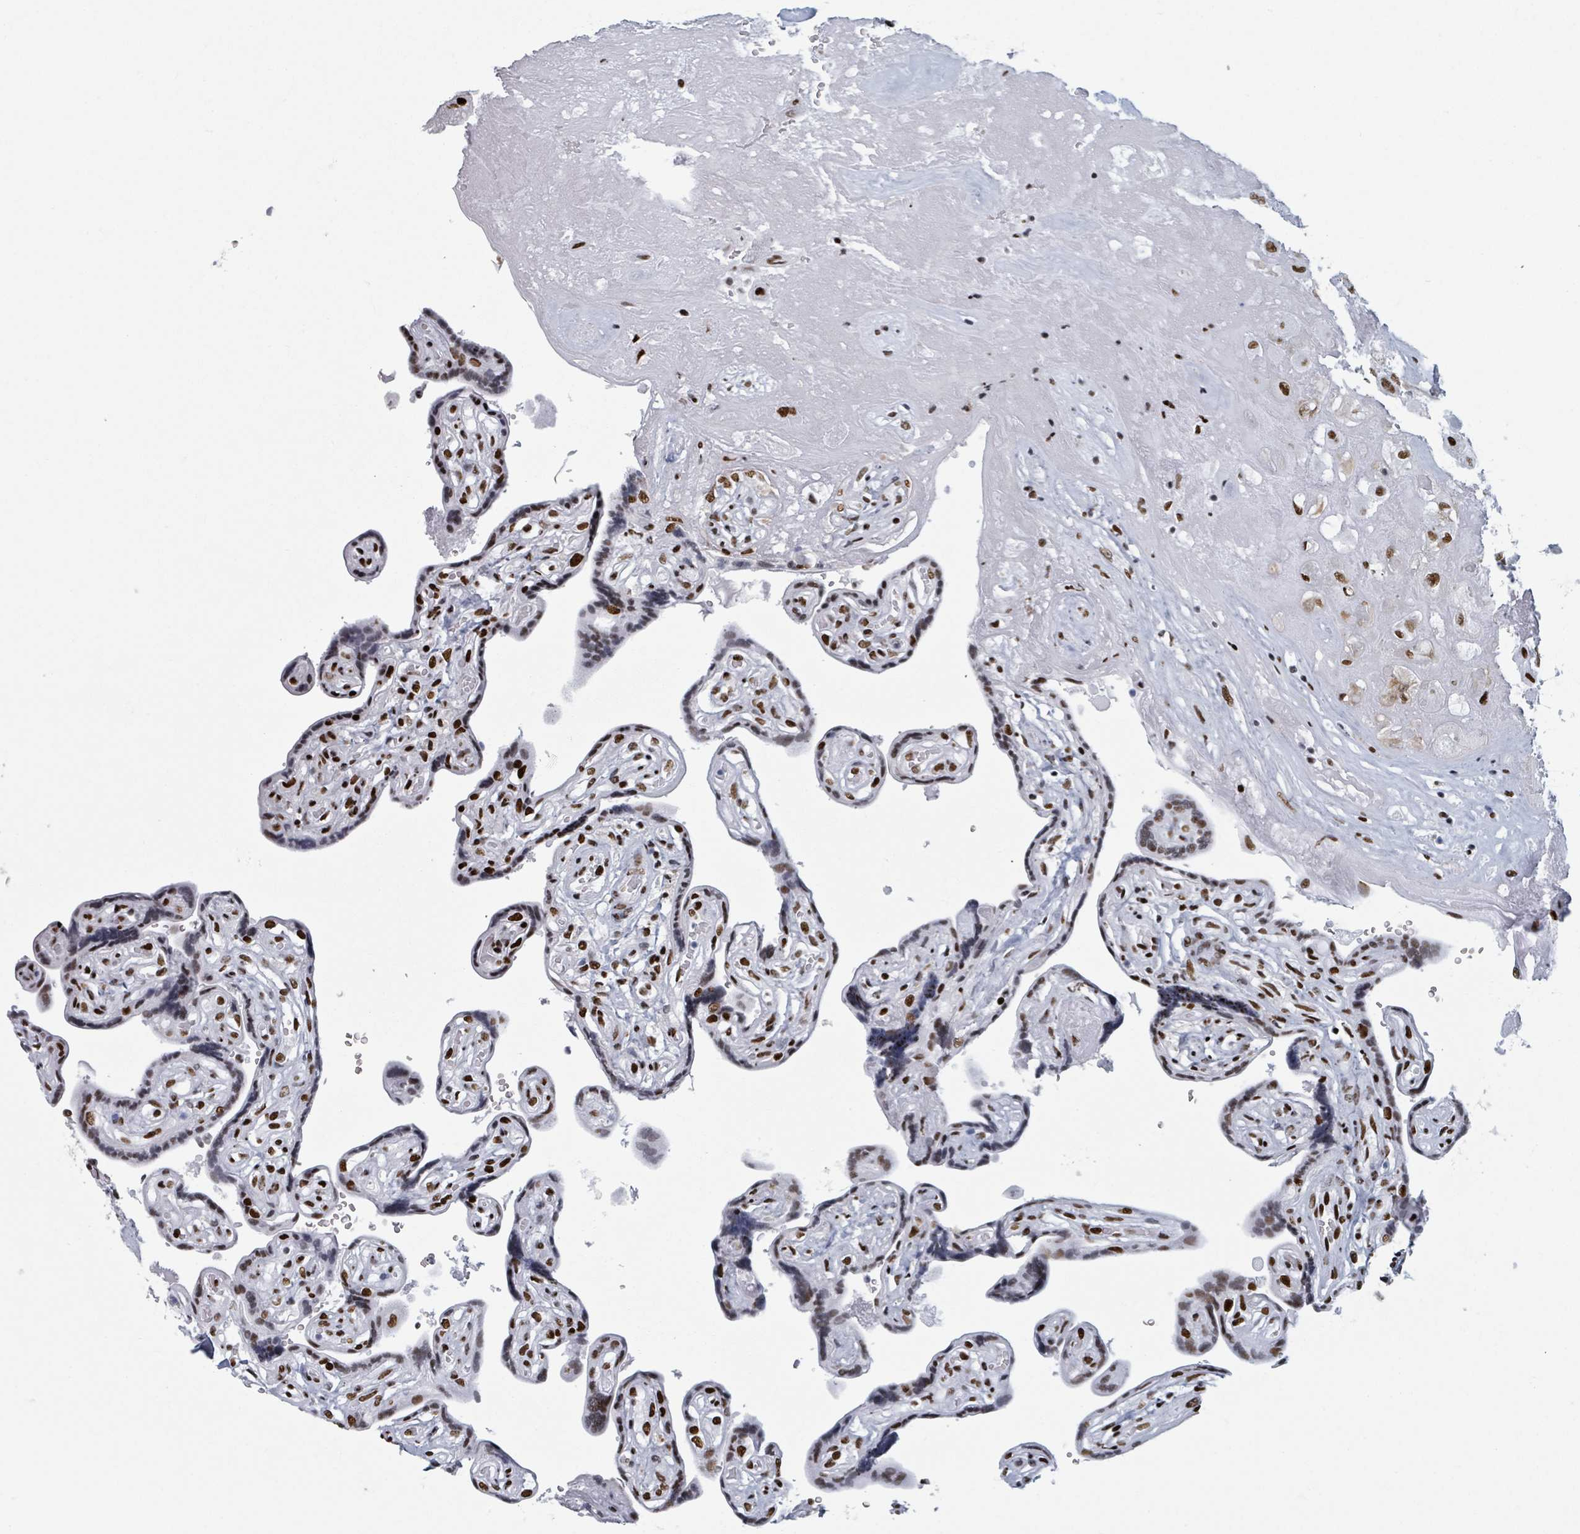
{"staining": {"intensity": "strong", "quantity": ">75%", "location": "nuclear"}, "tissue": "placenta", "cell_type": "Decidual cells", "image_type": "normal", "snomed": [{"axis": "morphology", "description": "Normal tissue, NOS"}, {"axis": "topography", "description": "Placenta"}], "caption": "Placenta stained with a protein marker reveals strong staining in decidual cells.", "gene": "DHX16", "patient": {"sex": "female", "age": 32}}